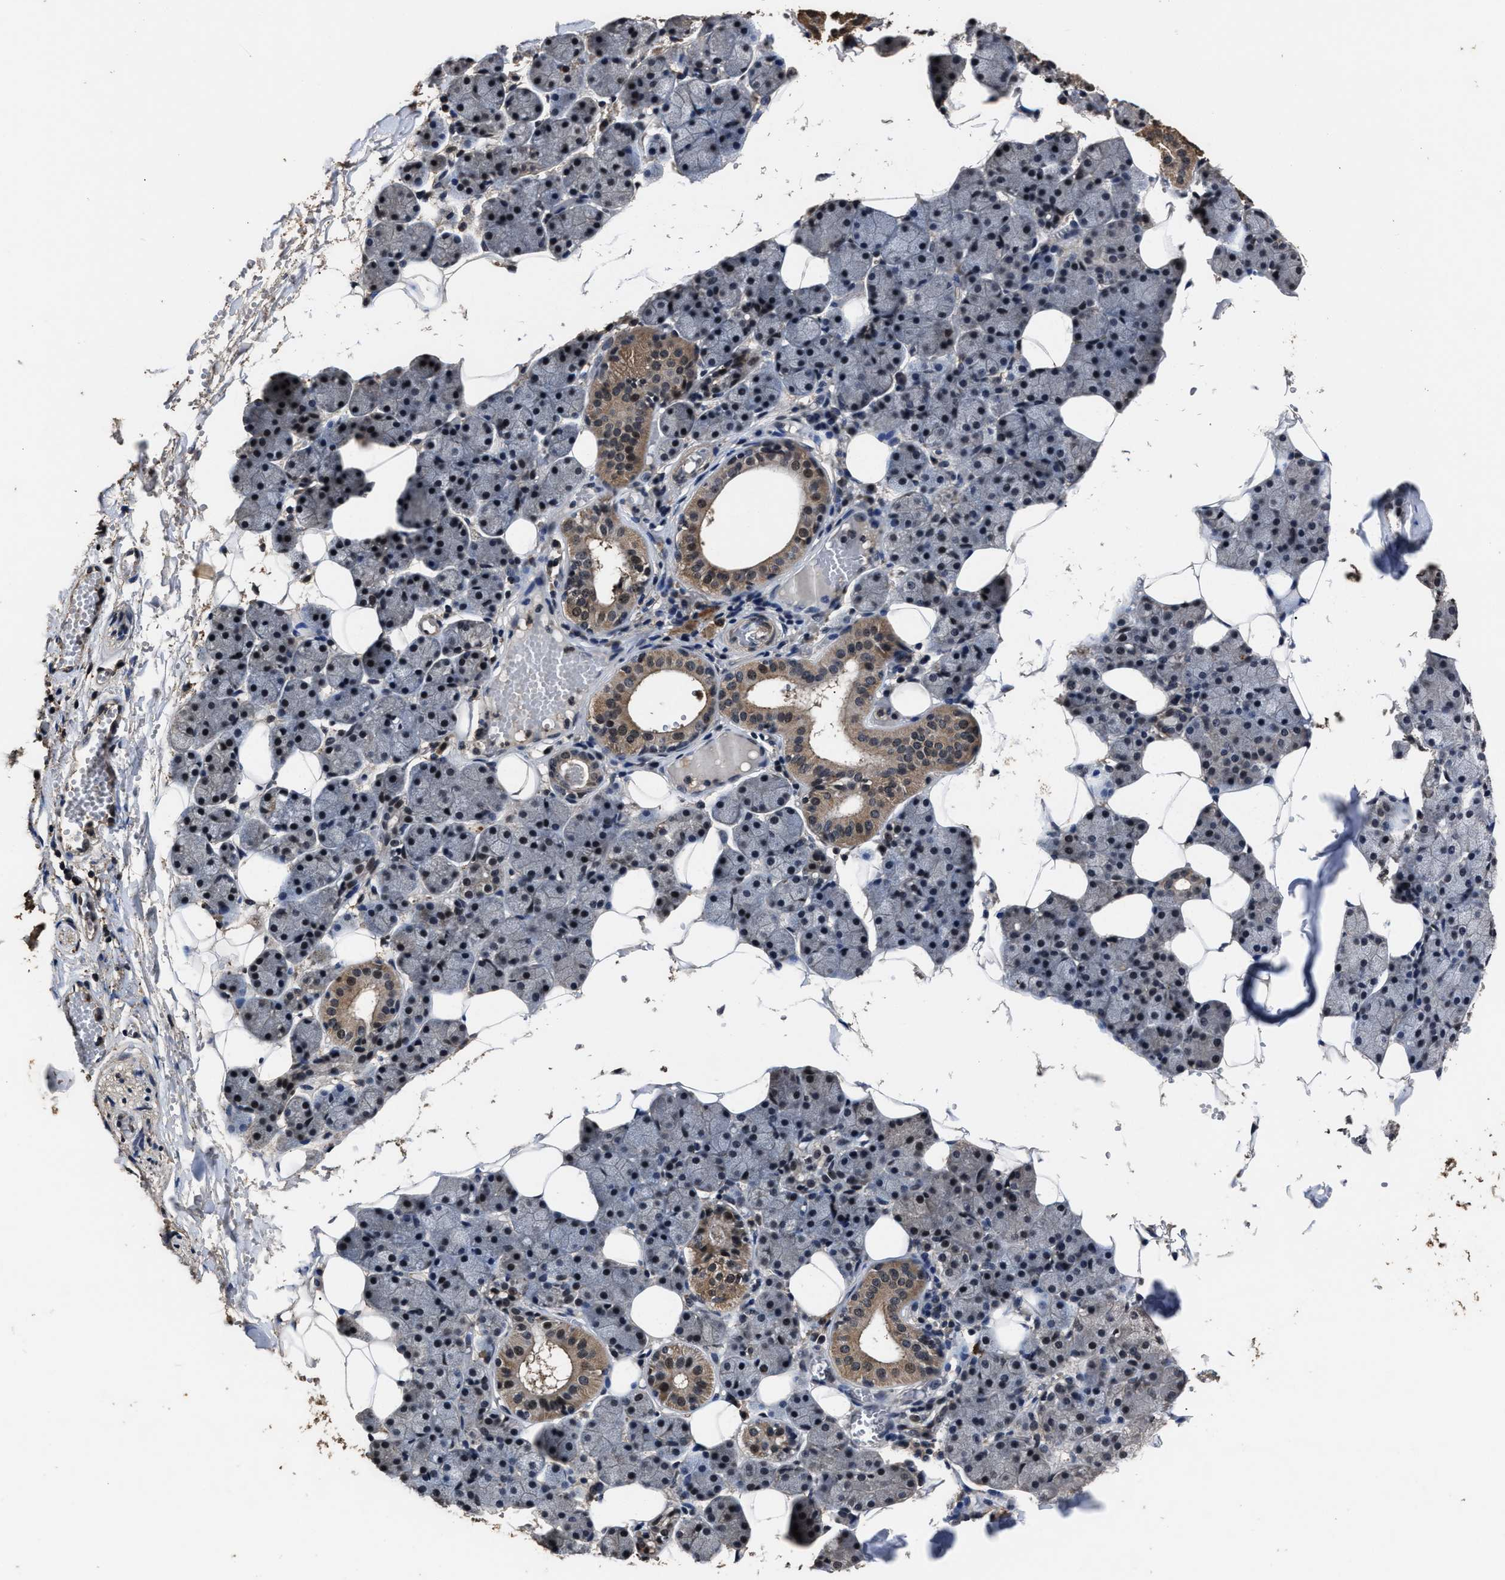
{"staining": {"intensity": "moderate", "quantity": "<25%", "location": "cytoplasmic/membranous,nuclear"}, "tissue": "salivary gland", "cell_type": "Glandular cells", "image_type": "normal", "snomed": [{"axis": "morphology", "description": "Normal tissue, NOS"}, {"axis": "topography", "description": "Salivary gland"}], "caption": "This is an image of IHC staining of unremarkable salivary gland, which shows moderate staining in the cytoplasmic/membranous,nuclear of glandular cells.", "gene": "RSBN1L", "patient": {"sex": "female", "age": 33}}